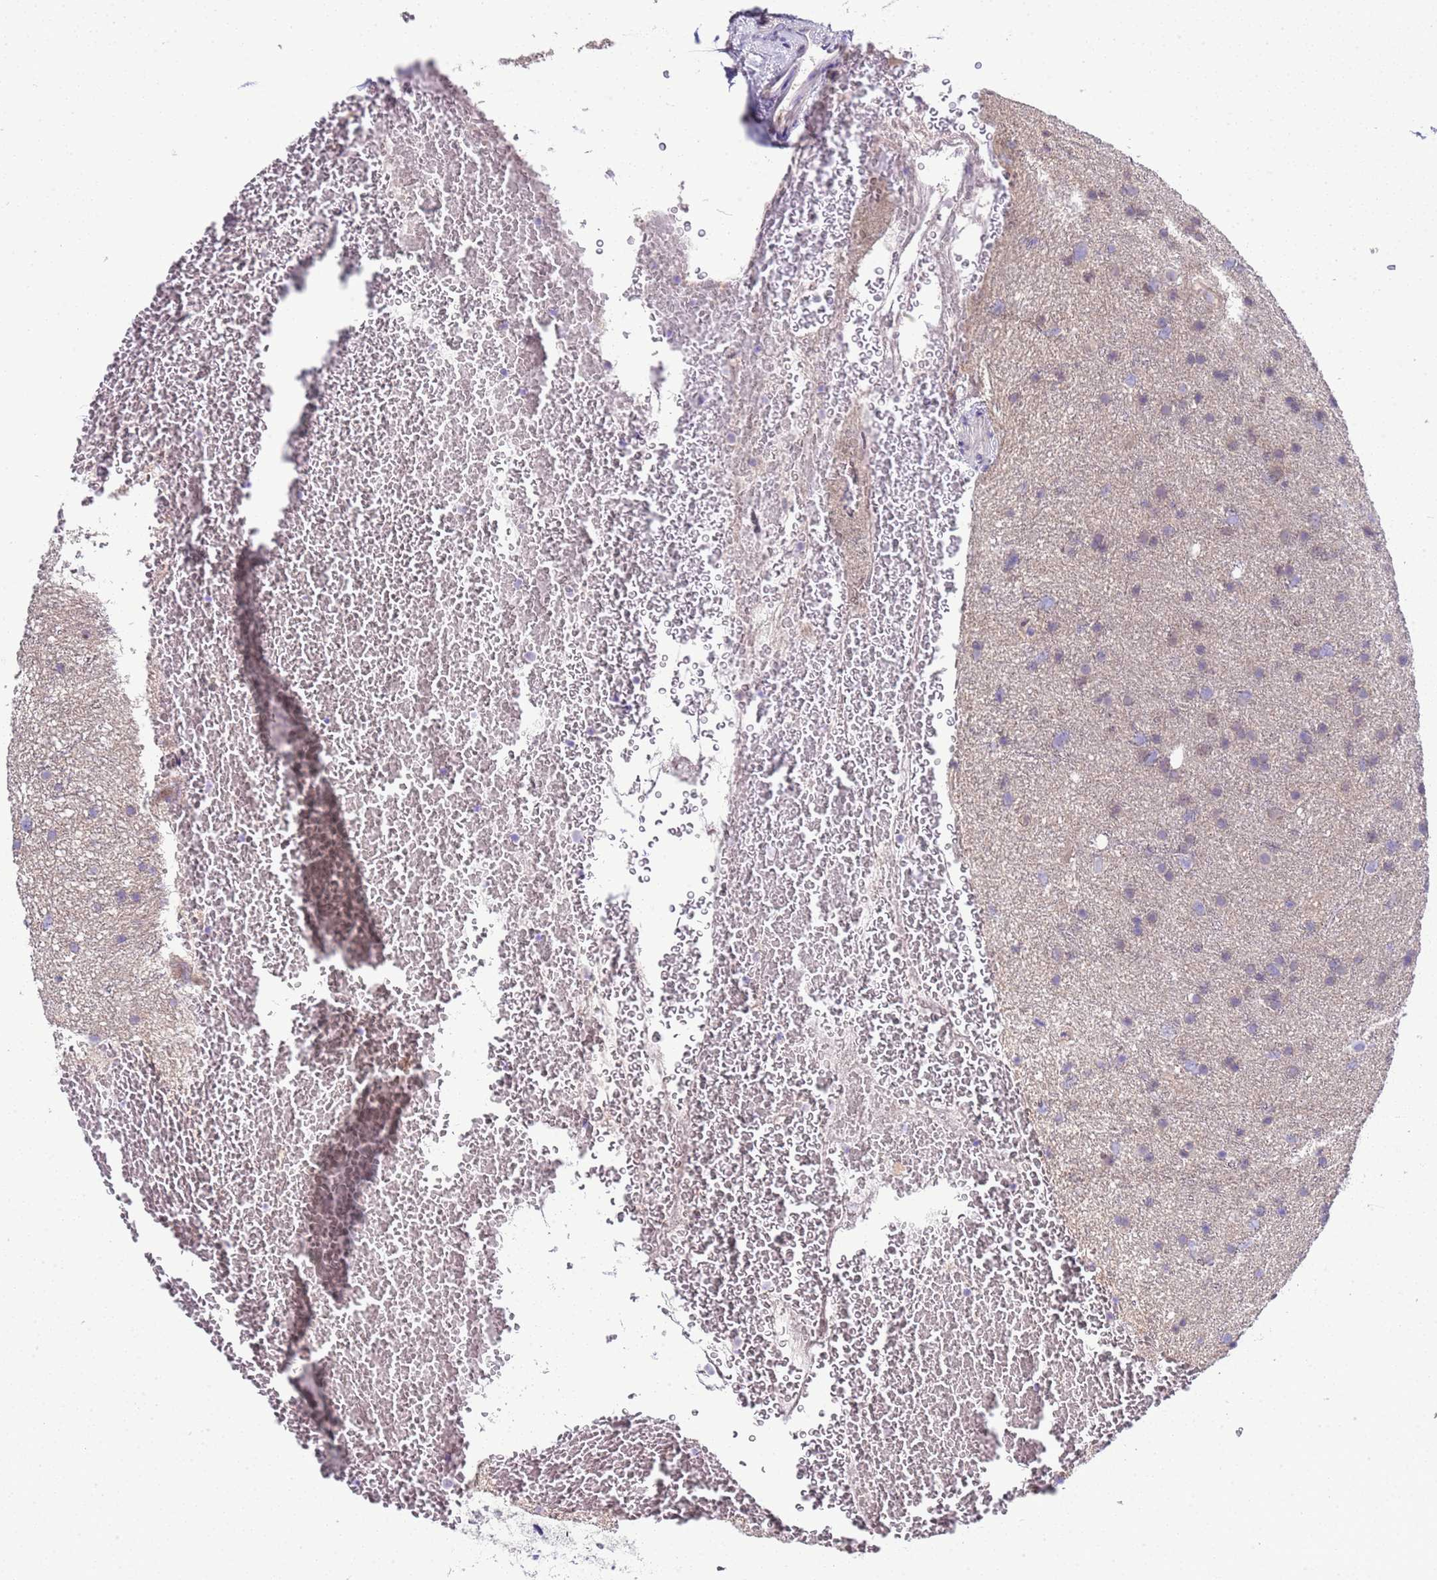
{"staining": {"intensity": "negative", "quantity": "none", "location": "none"}, "tissue": "glioma", "cell_type": "Tumor cells", "image_type": "cancer", "snomed": [{"axis": "morphology", "description": "Glioma, malignant, Low grade"}, {"axis": "topography", "description": "Cerebral cortex"}], "caption": "Human glioma stained for a protein using immunohistochemistry (IHC) displays no staining in tumor cells.", "gene": "TRMT10A", "patient": {"sex": "female", "age": 39}}